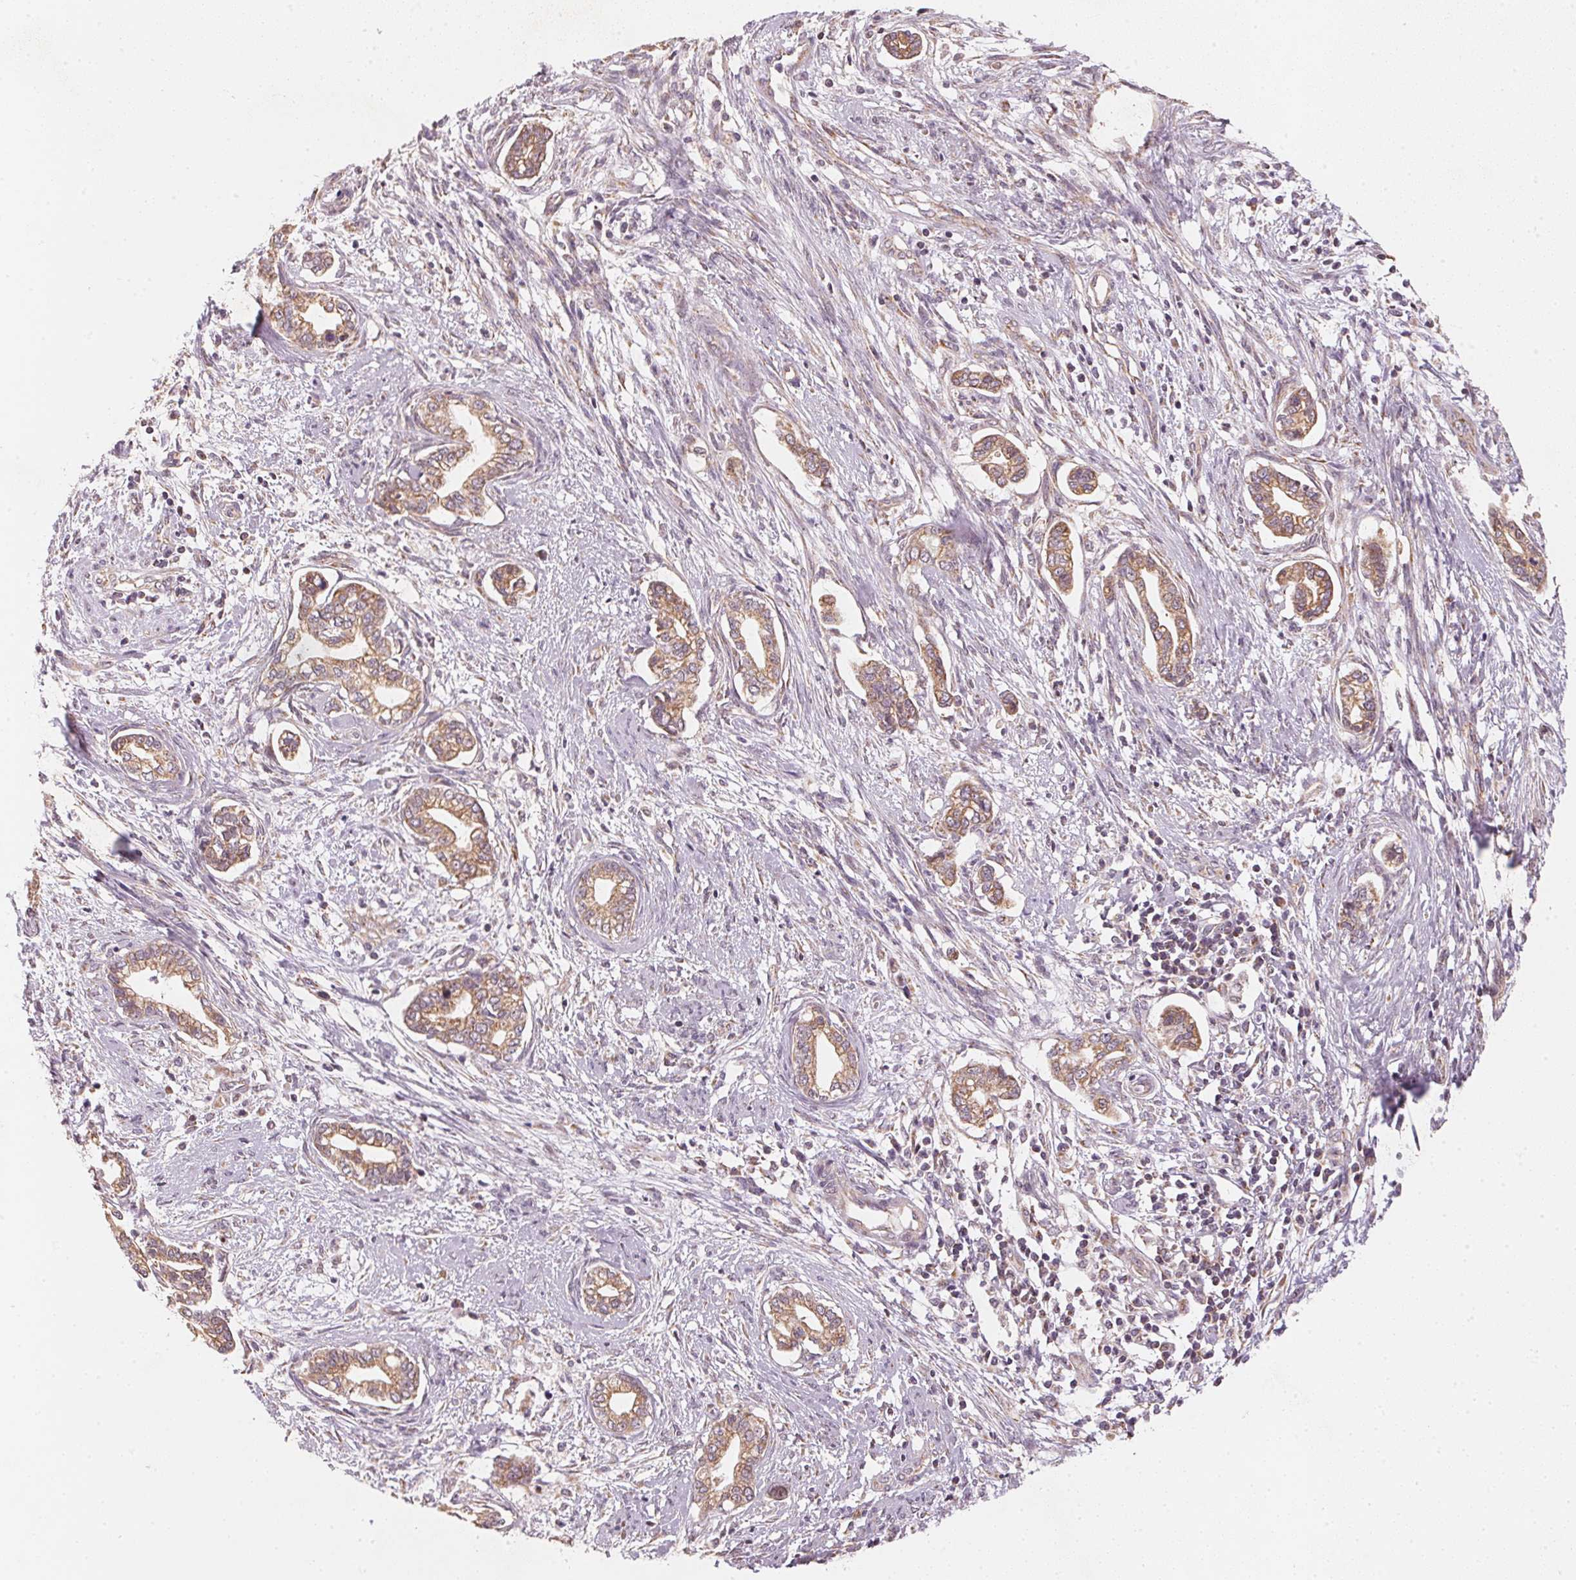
{"staining": {"intensity": "moderate", "quantity": ">75%", "location": "cytoplasmic/membranous"}, "tissue": "cervical cancer", "cell_type": "Tumor cells", "image_type": "cancer", "snomed": [{"axis": "morphology", "description": "Adenocarcinoma, NOS"}, {"axis": "topography", "description": "Cervix"}], "caption": "Brown immunohistochemical staining in cervical cancer (adenocarcinoma) exhibits moderate cytoplasmic/membranous positivity in about >75% of tumor cells. (DAB (3,3'-diaminobenzidine) IHC with brightfield microscopy, high magnification).", "gene": "MATCAP1", "patient": {"sex": "female", "age": 62}}